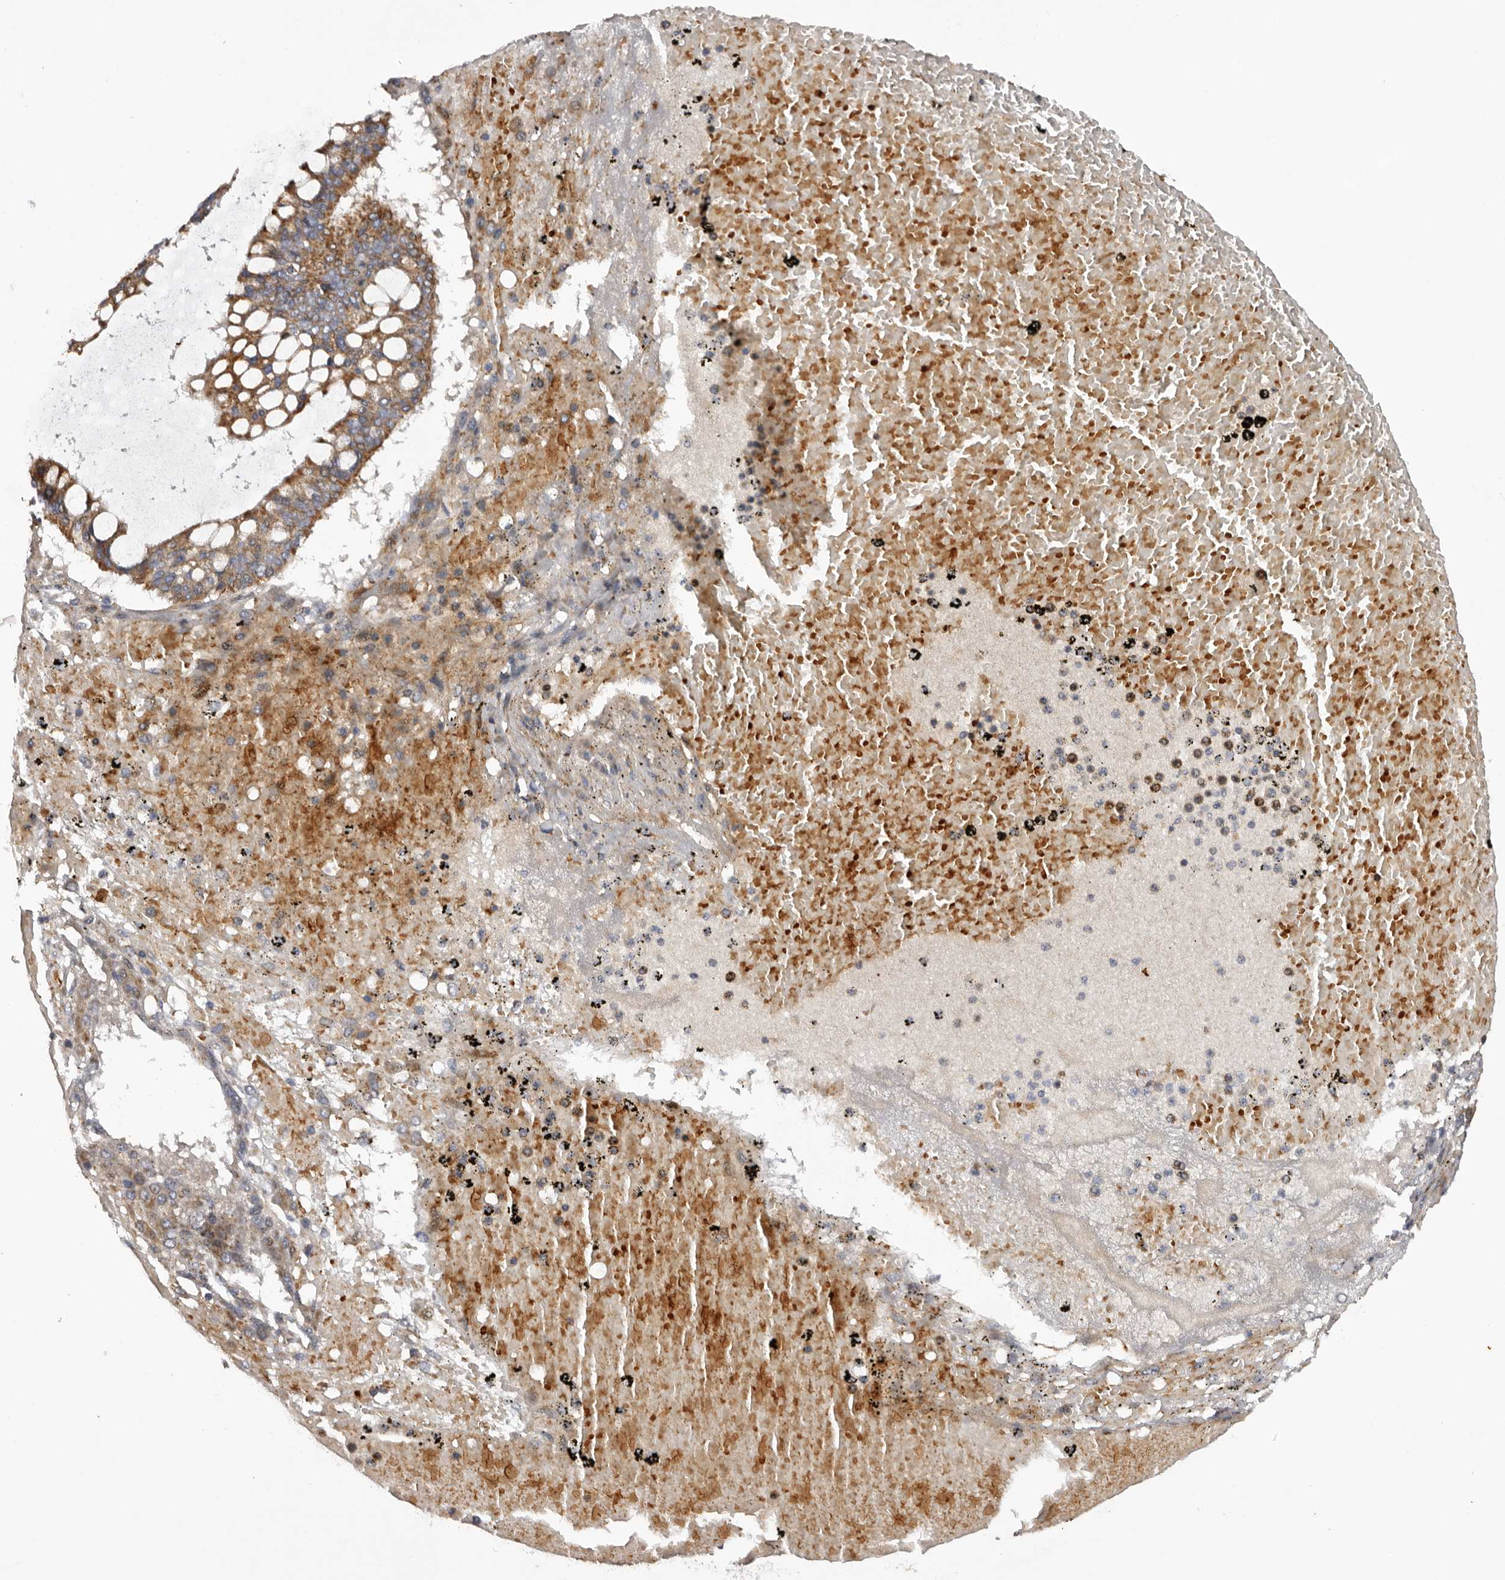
{"staining": {"intensity": "moderate", "quantity": ">75%", "location": "cytoplasmic/membranous"}, "tissue": "ovarian cancer", "cell_type": "Tumor cells", "image_type": "cancer", "snomed": [{"axis": "morphology", "description": "Cystadenocarcinoma, mucinous, NOS"}, {"axis": "topography", "description": "Ovary"}], "caption": "The micrograph exhibits immunohistochemical staining of ovarian mucinous cystadenocarcinoma. There is moderate cytoplasmic/membranous expression is appreciated in approximately >75% of tumor cells. Nuclei are stained in blue.", "gene": "MECR", "patient": {"sex": "female", "age": 73}}